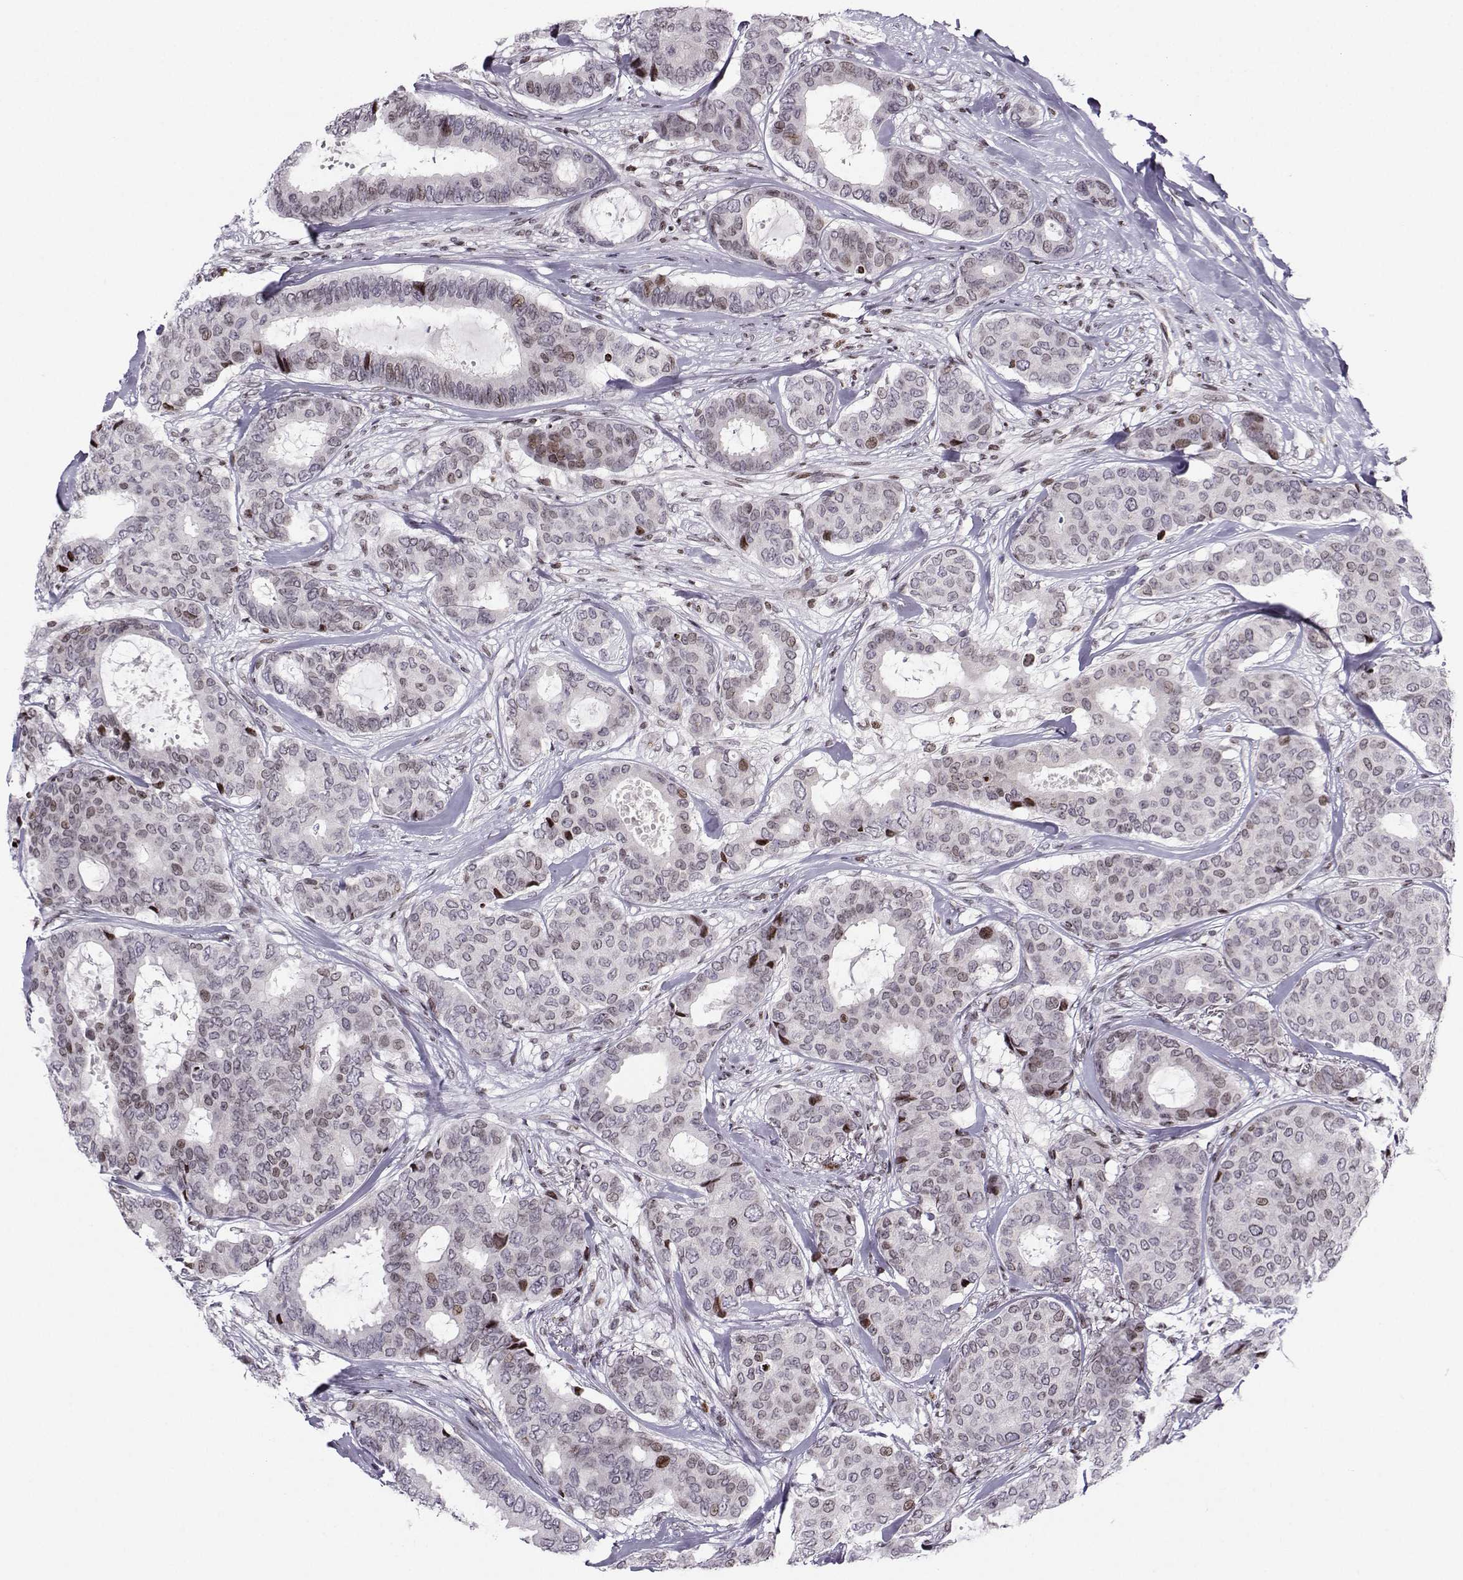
{"staining": {"intensity": "weak", "quantity": "<25%", "location": "nuclear"}, "tissue": "breast cancer", "cell_type": "Tumor cells", "image_type": "cancer", "snomed": [{"axis": "morphology", "description": "Duct carcinoma"}, {"axis": "topography", "description": "Breast"}], "caption": "Protein analysis of breast cancer (infiltrating ductal carcinoma) reveals no significant positivity in tumor cells.", "gene": "ZNF19", "patient": {"sex": "female", "age": 75}}